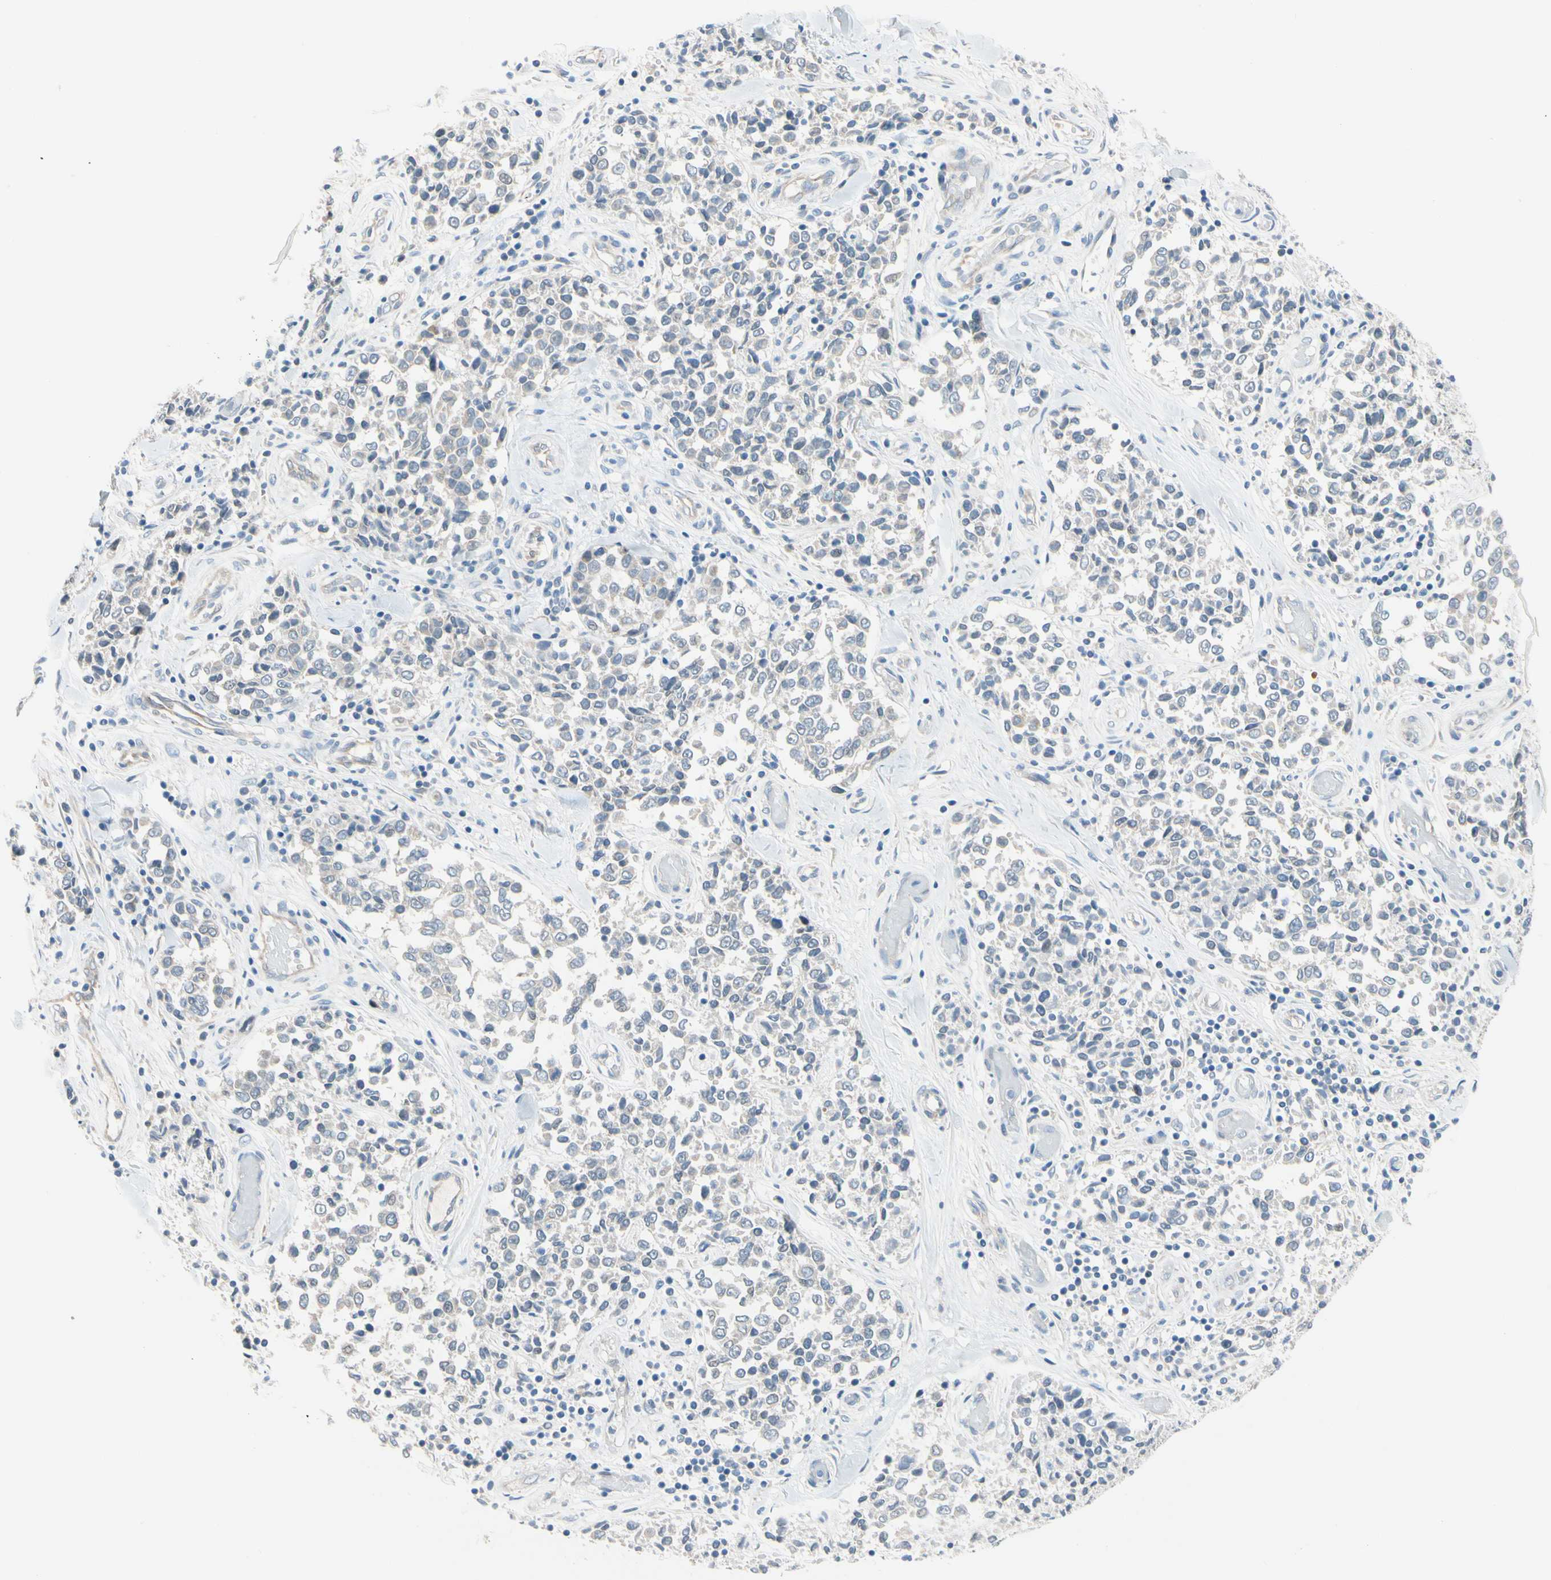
{"staining": {"intensity": "negative", "quantity": "none", "location": "none"}, "tissue": "melanoma", "cell_type": "Tumor cells", "image_type": "cancer", "snomed": [{"axis": "morphology", "description": "Malignant melanoma, NOS"}, {"axis": "topography", "description": "Skin"}], "caption": "Histopathology image shows no significant protein positivity in tumor cells of melanoma.", "gene": "CFAP36", "patient": {"sex": "female", "age": 64}}